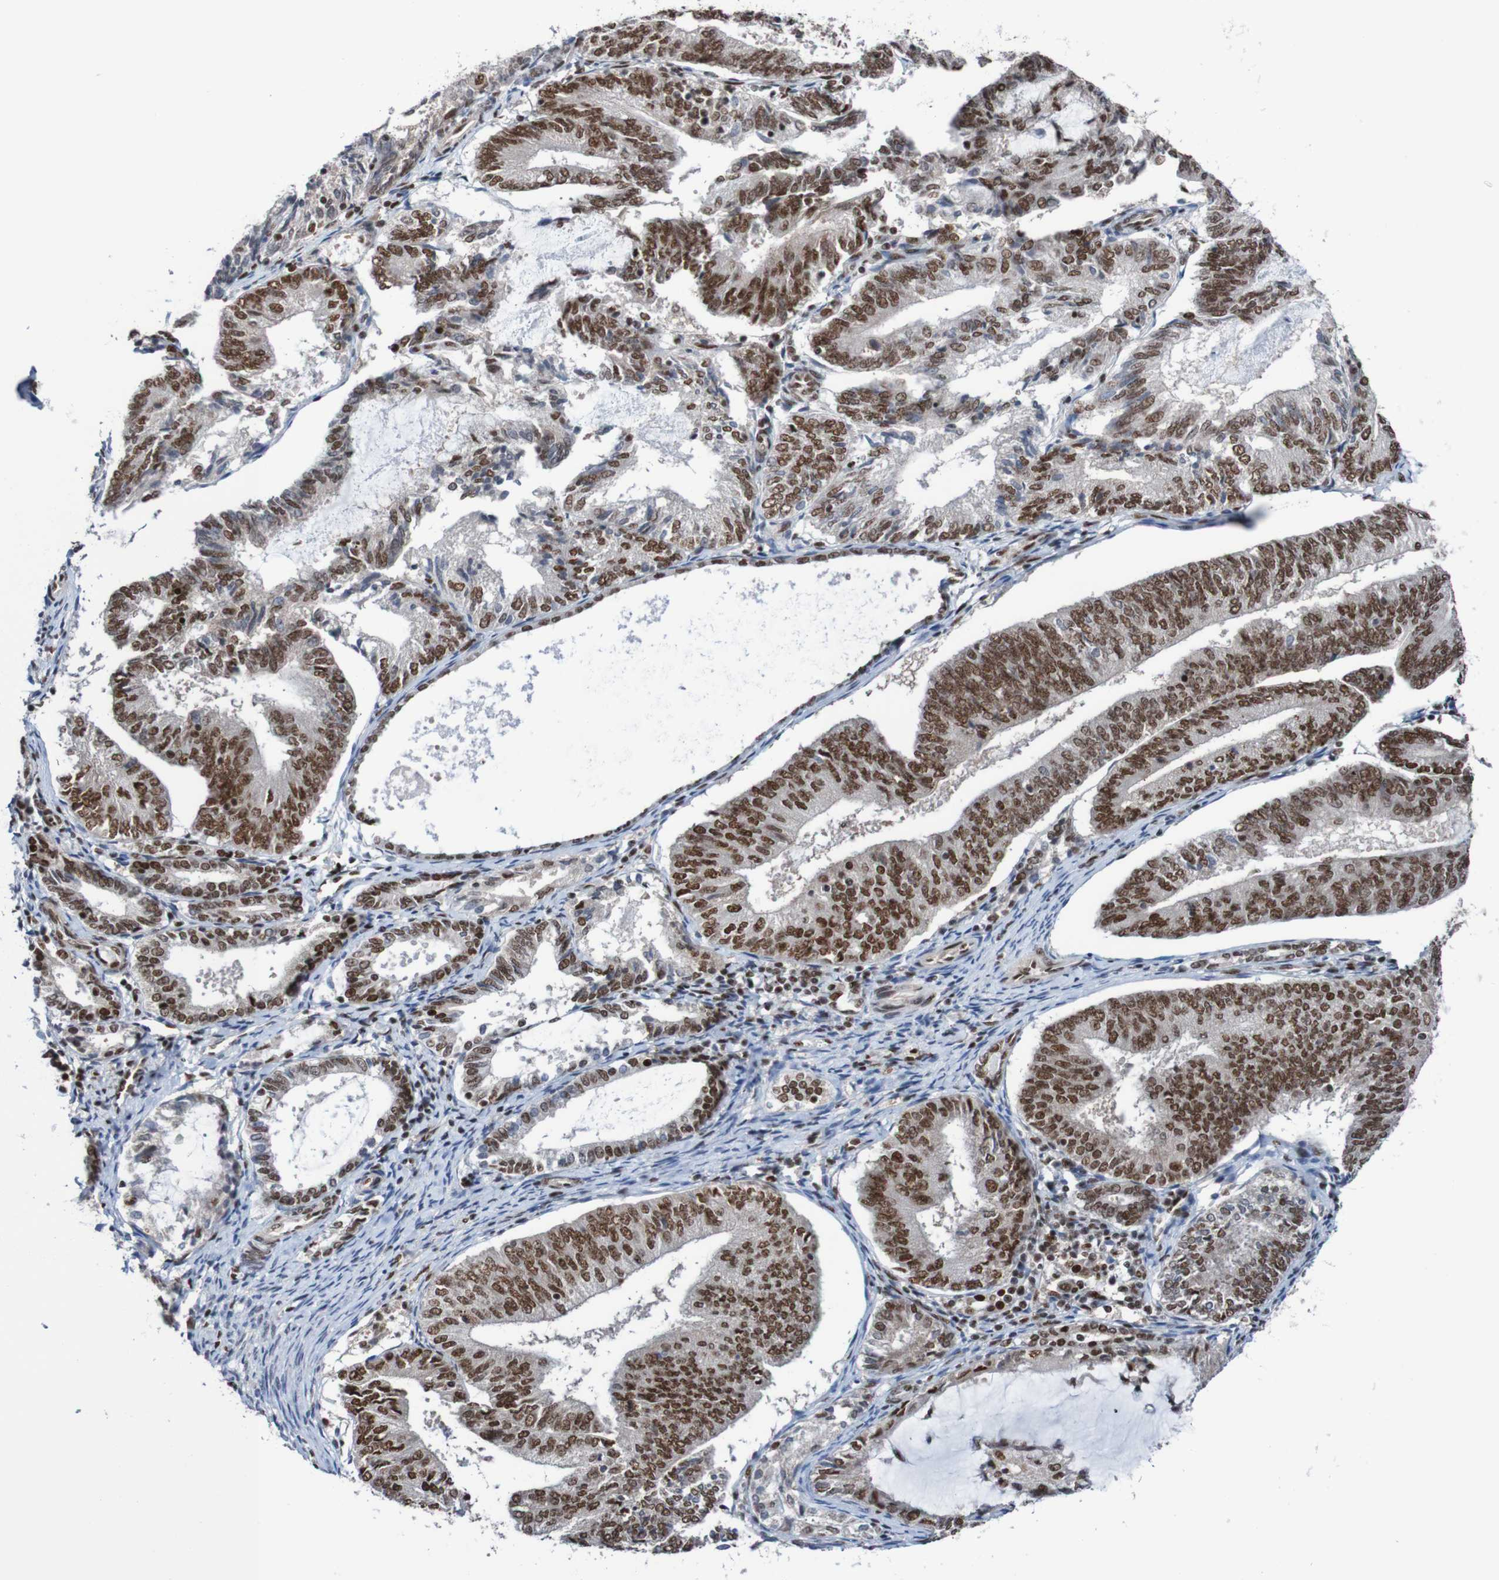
{"staining": {"intensity": "strong", "quantity": ">75%", "location": "nuclear"}, "tissue": "endometrial cancer", "cell_type": "Tumor cells", "image_type": "cancer", "snomed": [{"axis": "morphology", "description": "Adenocarcinoma, NOS"}, {"axis": "topography", "description": "Endometrium"}], "caption": "This micrograph reveals IHC staining of human endometrial cancer (adenocarcinoma), with high strong nuclear positivity in approximately >75% of tumor cells.", "gene": "CDC5L", "patient": {"sex": "female", "age": 81}}